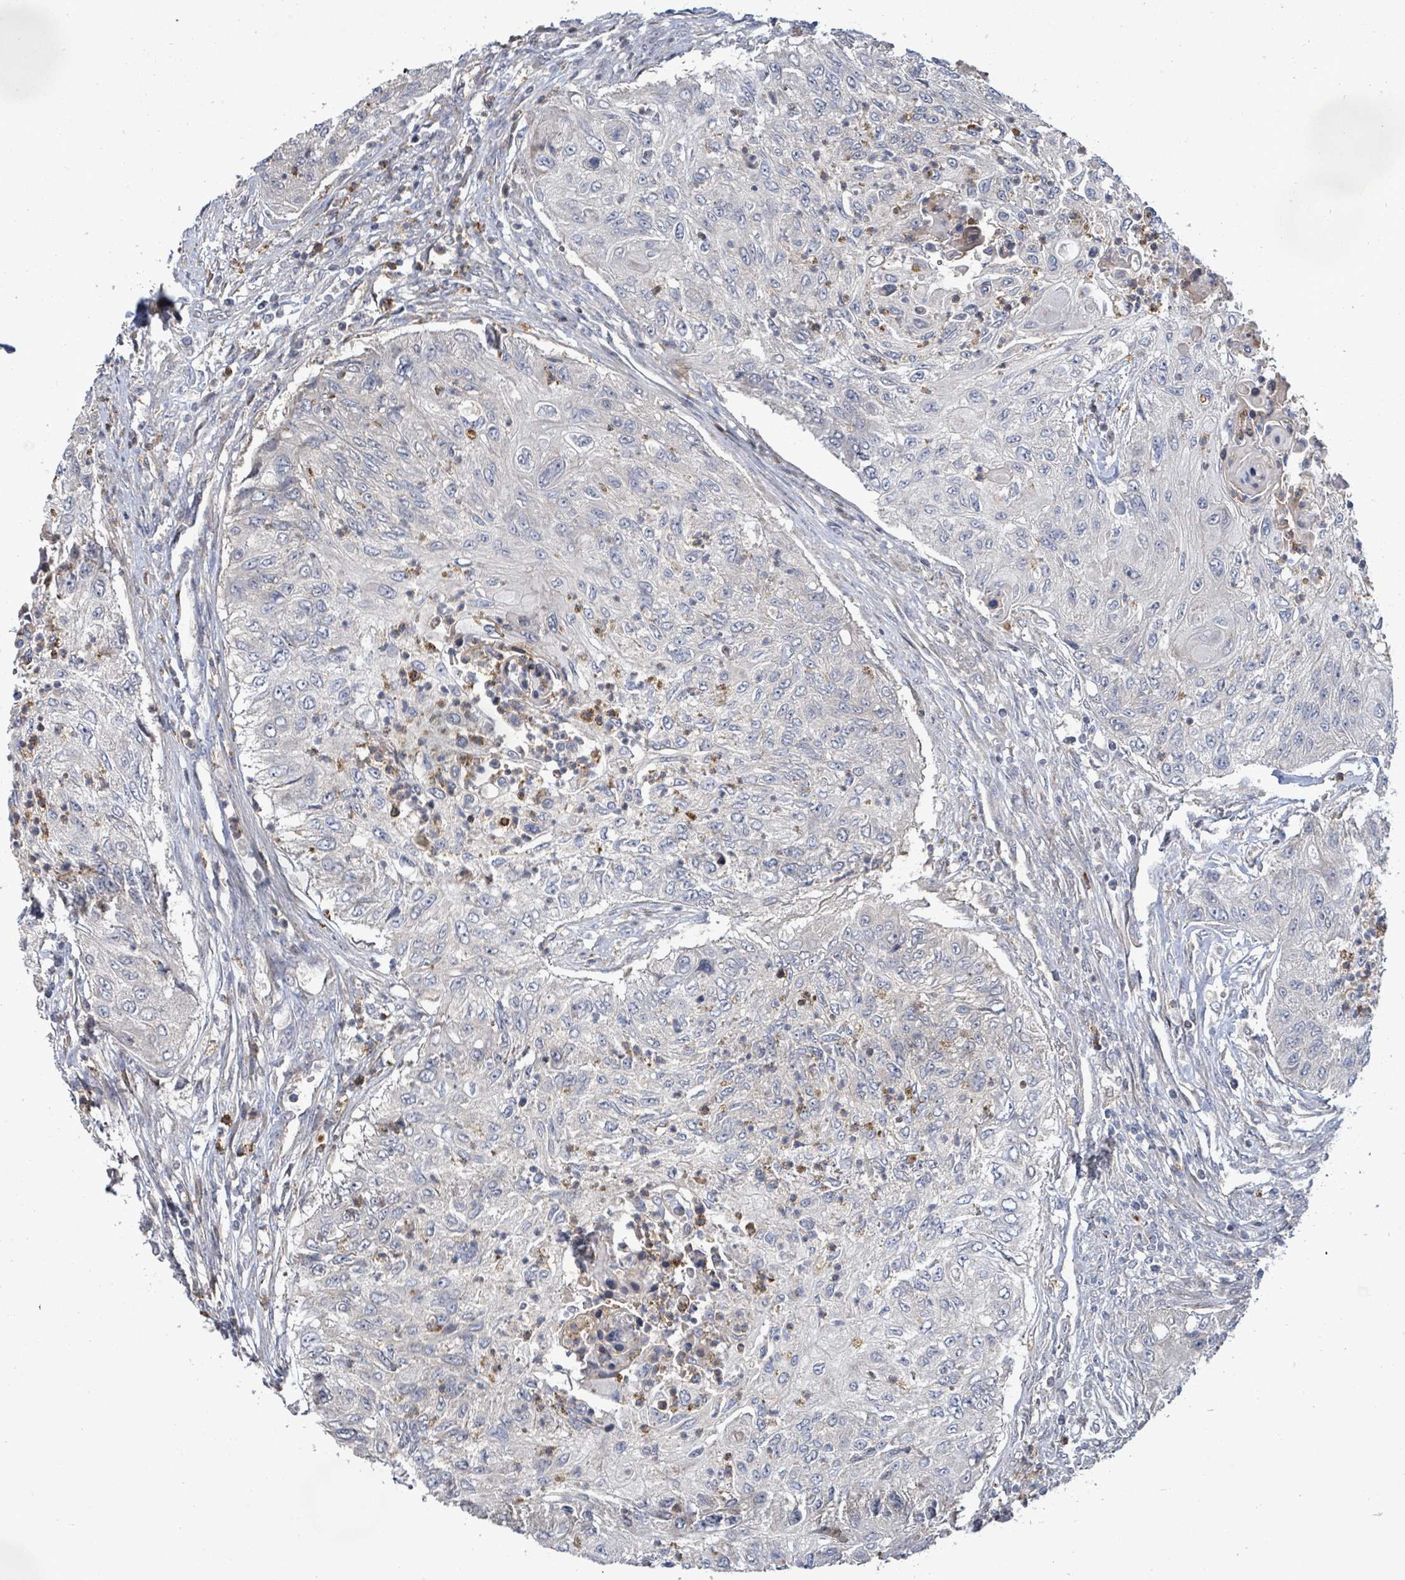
{"staining": {"intensity": "negative", "quantity": "none", "location": "none"}, "tissue": "urothelial cancer", "cell_type": "Tumor cells", "image_type": "cancer", "snomed": [{"axis": "morphology", "description": "Urothelial carcinoma, High grade"}, {"axis": "topography", "description": "Urinary bladder"}], "caption": "Urothelial cancer was stained to show a protein in brown. There is no significant positivity in tumor cells. Nuclei are stained in blue.", "gene": "KBTBD11", "patient": {"sex": "female", "age": 60}}